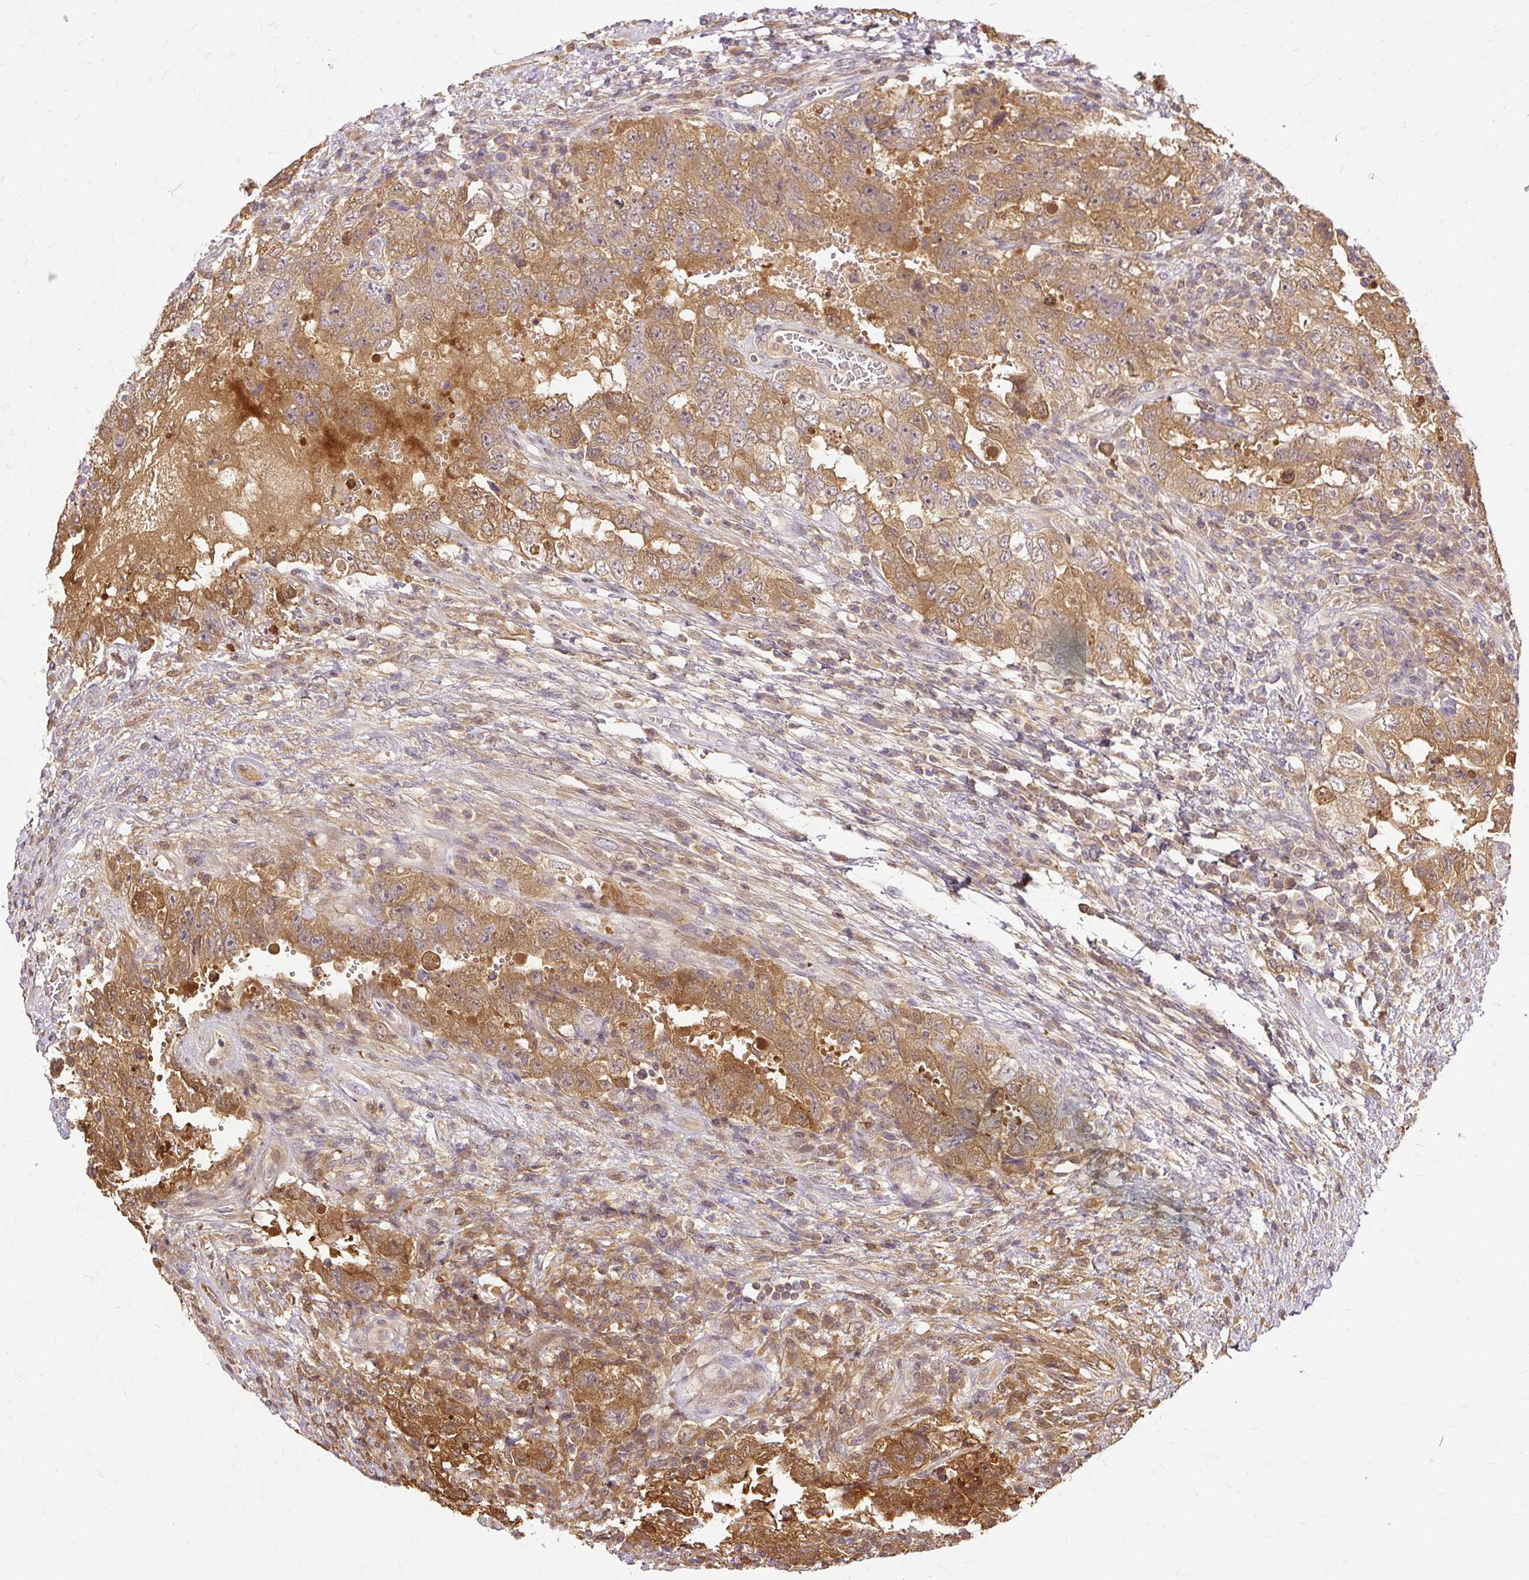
{"staining": {"intensity": "moderate", "quantity": ">75%", "location": "cytoplasmic/membranous"}, "tissue": "testis cancer", "cell_type": "Tumor cells", "image_type": "cancer", "snomed": [{"axis": "morphology", "description": "Carcinoma, Embryonal, NOS"}, {"axis": "topography", "description": "Testis"}], "caption": "Moderate cytoplasmic/membranous protein expression is seen in approximately >75% of tumor cells in testis cancer (embryonal carcinoma).", "gene": "AP5S1", "patient": {"sex": "male", "age": 26}}